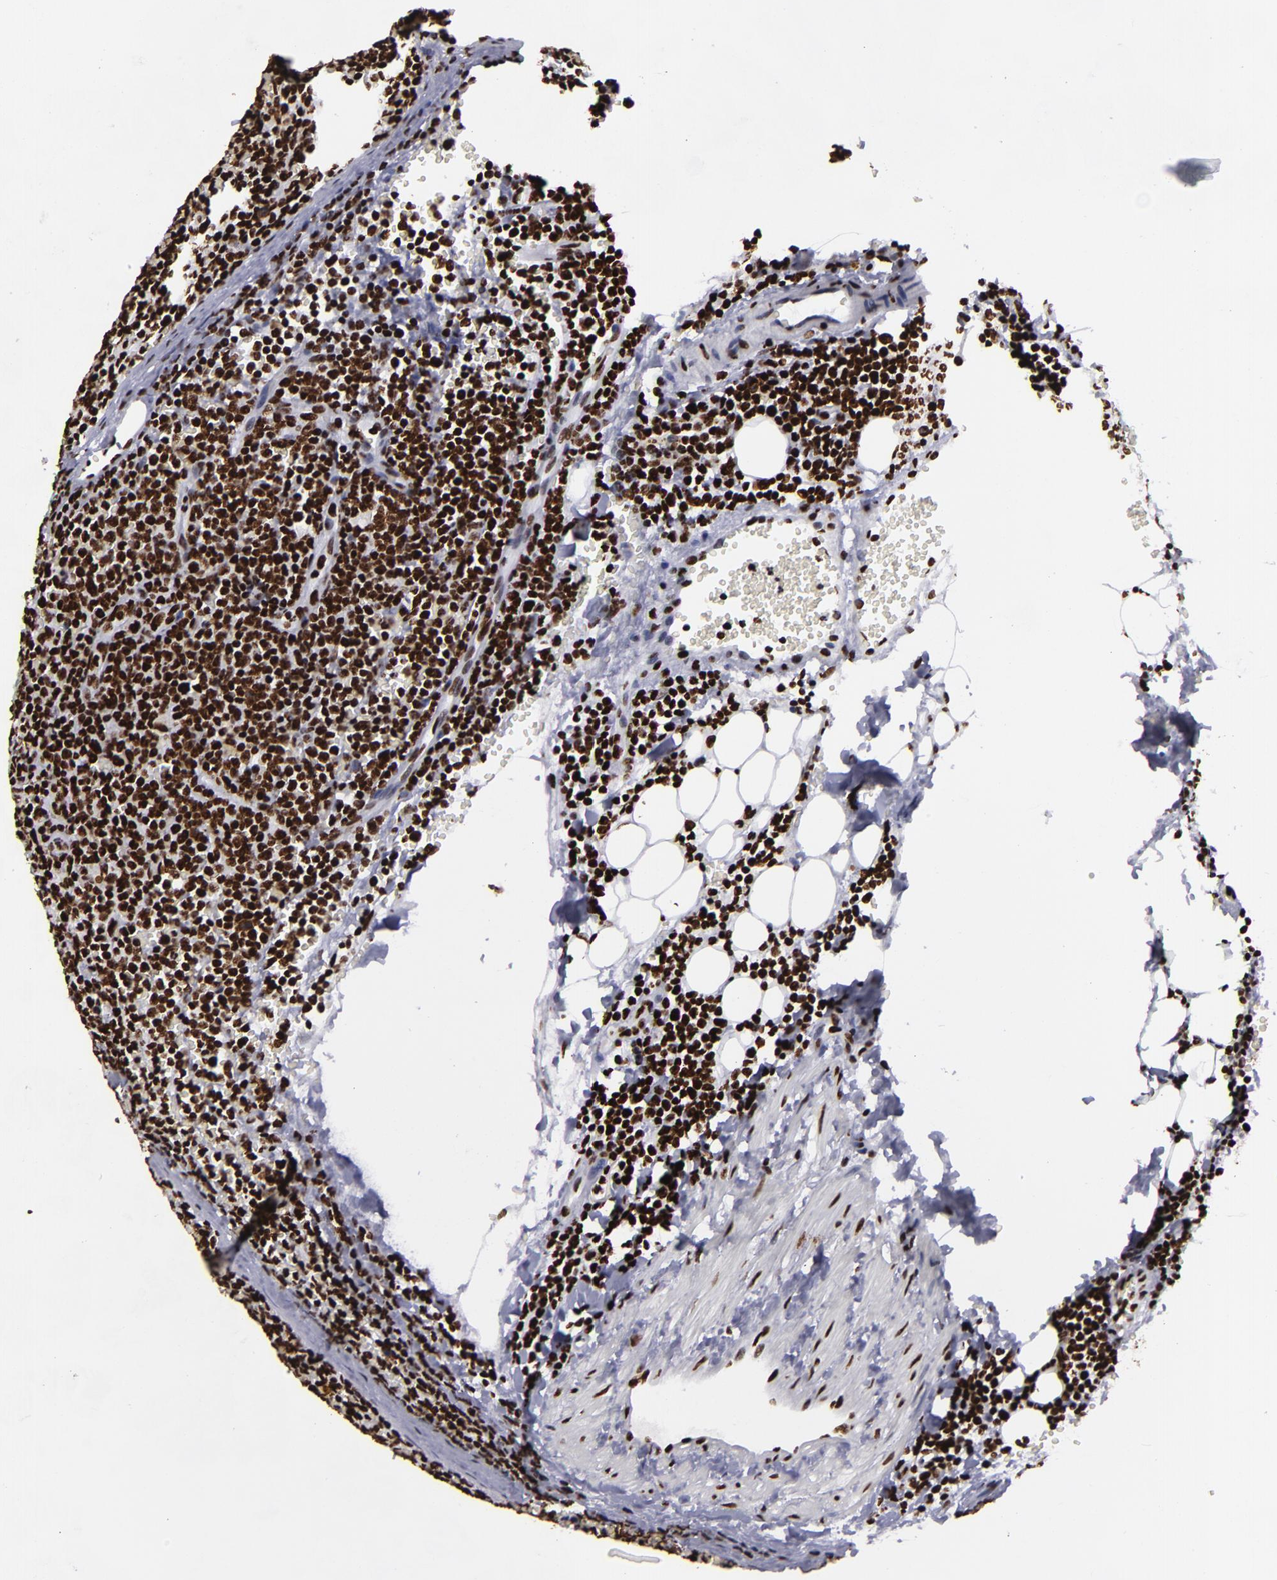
{"staining": {"intensity": "strong", "quantity": ">75%", "location": "nuclear"}, "tissue": "lymphoma", "cell_type": "Tumor cells", "image_type": "cancer", "snomed": [{"axis": "morphology", "description": "Malignant lymphoma, non-Hodgkin's type, Low grade"}, {"axis": "topography", "description": "Lymph node"}], "caption": "Brown immunohistochemical staining in human lymphoma exhibits strong nuclear positivity in about >75% of tumor cells.", "gene": "SAFB", "patient": {"sex": "male", "age": 50}}